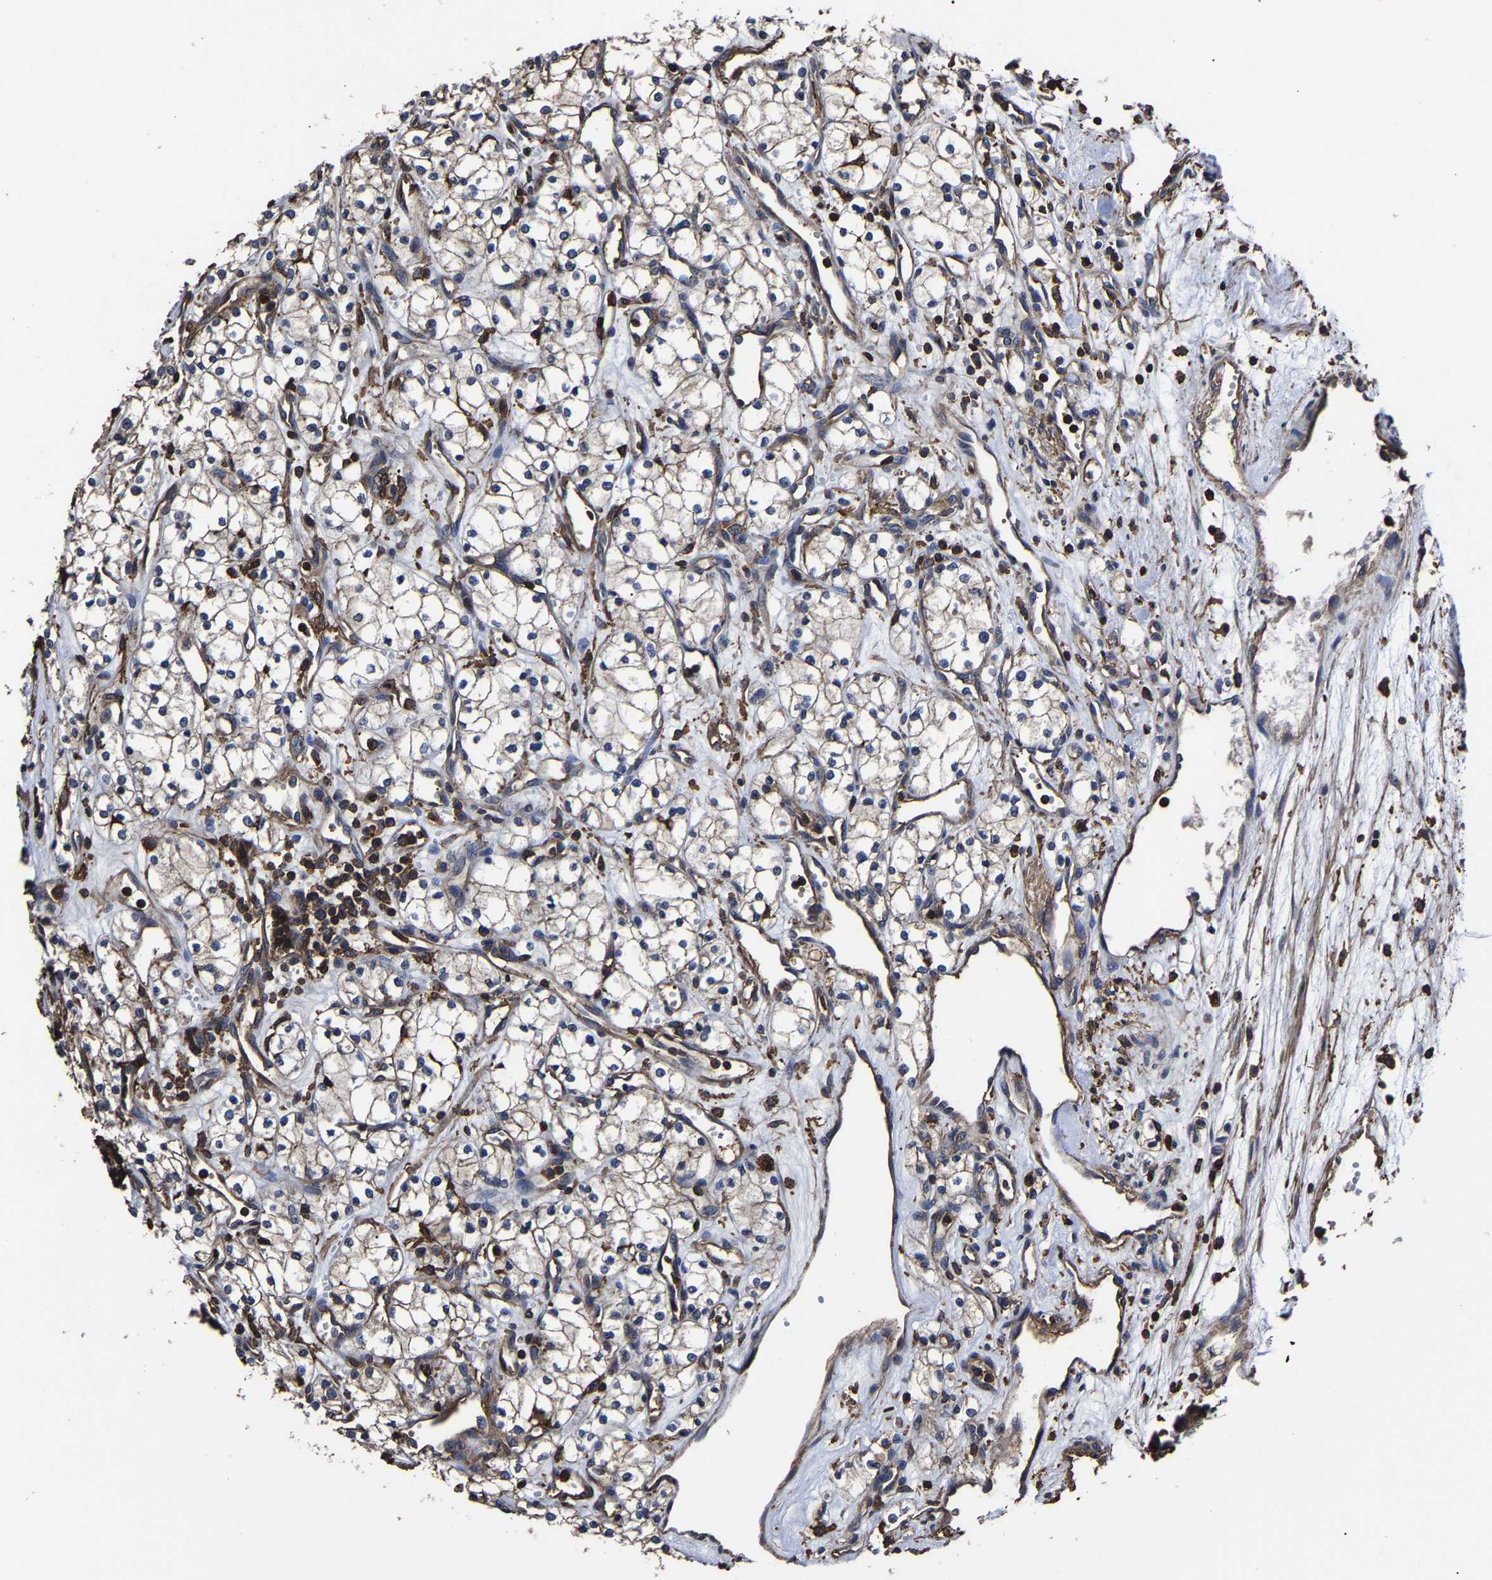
{"staining": {"intensity": "weak", "quantity": ">75%", "location": "cytoplasmic/membranous"}, "tissue": "renal cancer", "cell_type": "Tumor cells", "image_type": "cancer", "snomed": [{"axis": "morphology", "description": "Adenocarcinoma, NOS"}, {"axis": "topography", "description": "Kidney"}], "caption": "Immunohistochemistry photomicrograph of renal adenocarcinoma stained for a protein (brown), which exhibits low levels of weak cytoplasmic/membranous staining in about >75% of tumor cells.", "gene": "SSH3", "patient": {"sex": "male", "age": 59}}